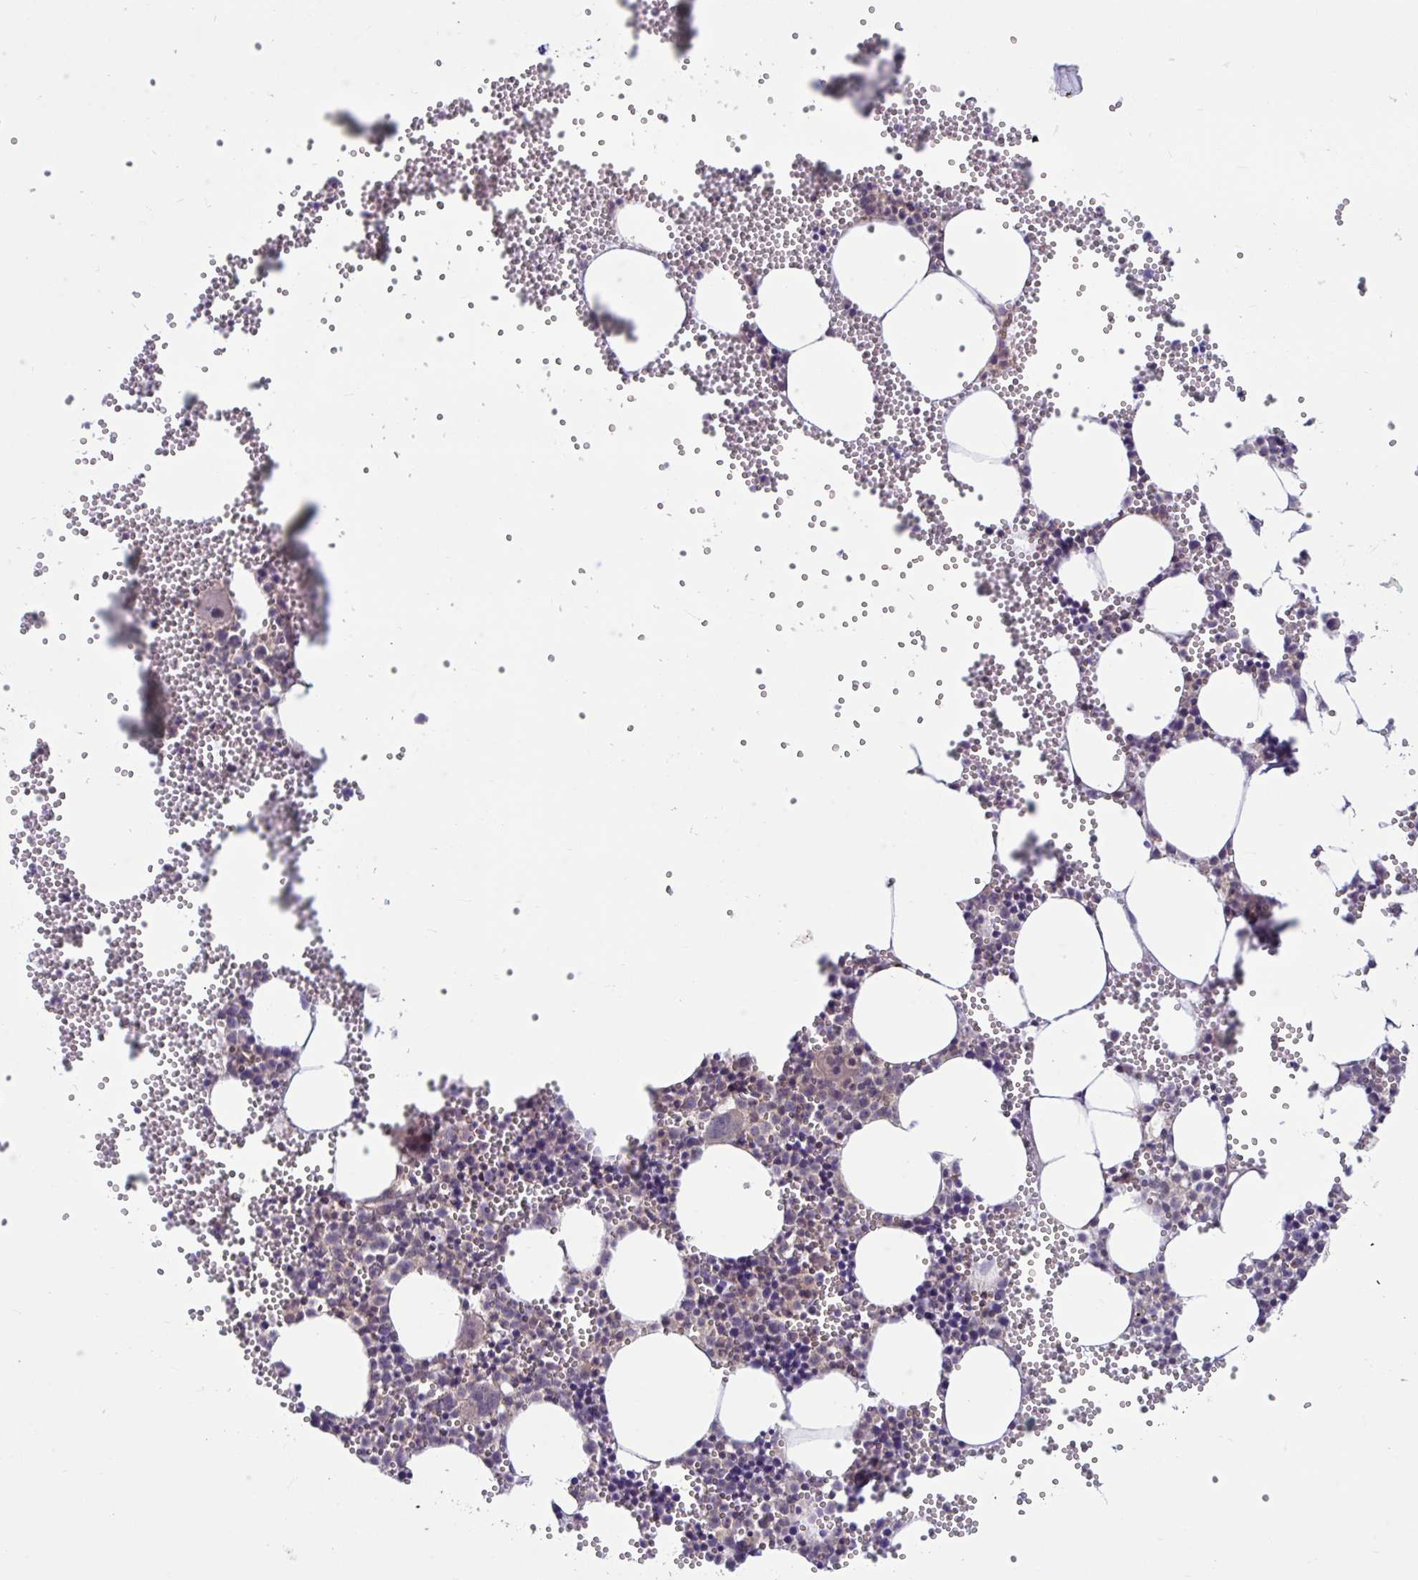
{"staining": {"intensity": "moderate", "quantity": "25%-75%", "location": "cytoplasmic/membranous"}, "tissue": "bone marrow", "cell_type": "Hematopoietic cells", "image_type": "normal", "snomed": [{"axis": "morphology", "description": "Normal tissue, NOS"}, {"axis": "topography", "description": "Bone marrow"}], "caption": "Bone marrow stained with IHC shows moderate cytoplasmic/membranous positivity in approximately 25%-75% of hematopoietic cells.", "gene": "IST1", "patient": {"sex": "female", "age": 80}}